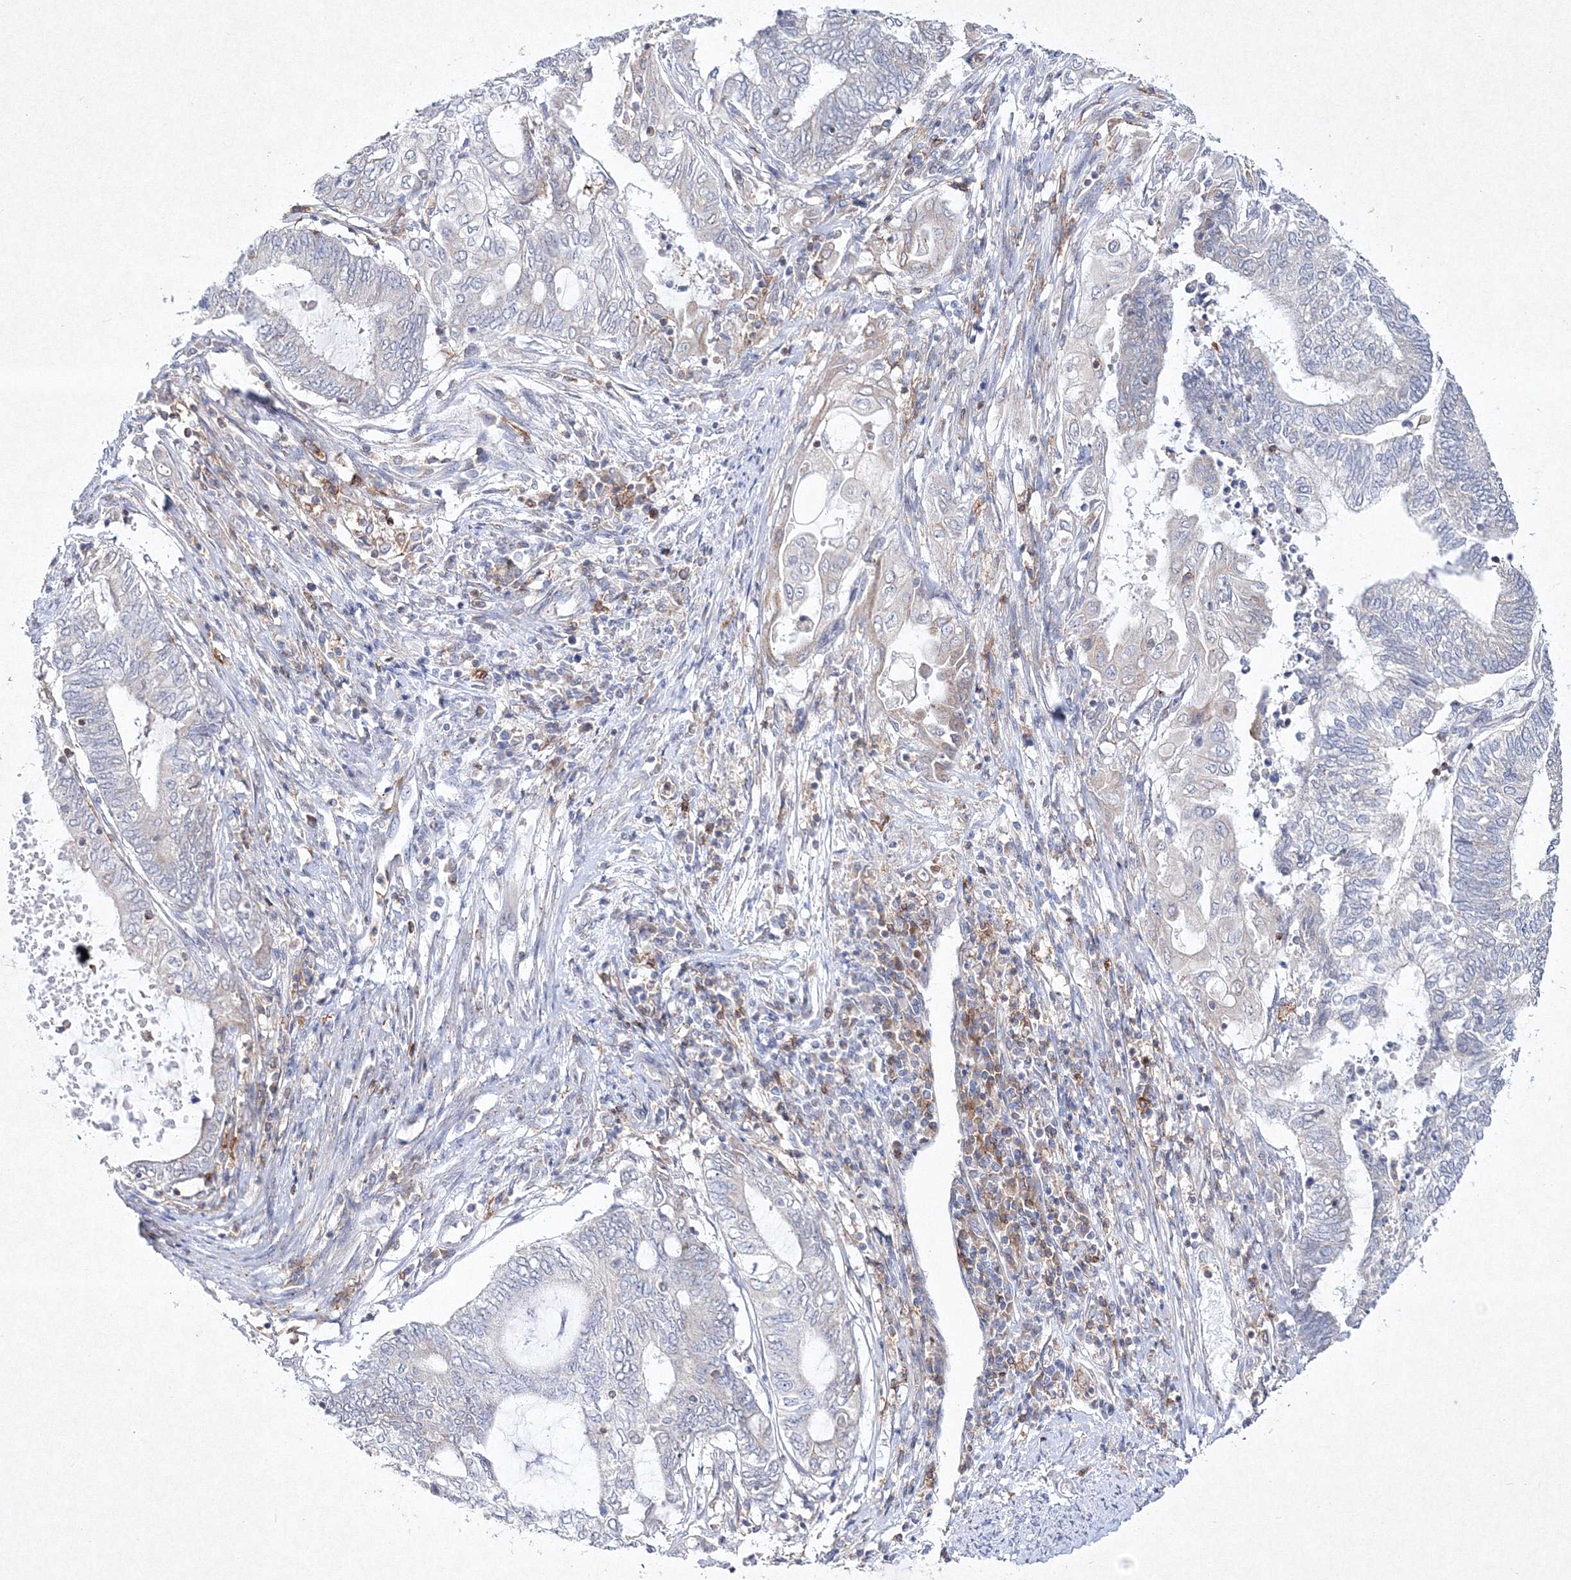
{"staining": {"intensity": "negative", "quantity": "none", "location": "none"}, "tissue": "endometrial cancer", "cell_type": "Tumor cells", "image_type": "cancer", "snomed": [{"axis": "morphology", "description": "Adenocarcinoma, NOS"}, {"axis": "topography", "description": "Uterus"}, {"axis": "topography", "description": "Endometrium"}], "caption": "Immunohistochemistry (IHC) of adenocarcinoma (endometrial) exhibits no staining in tumor cells.", "gene": "HCST", "patient": {"sex": "female", "age": 70}}